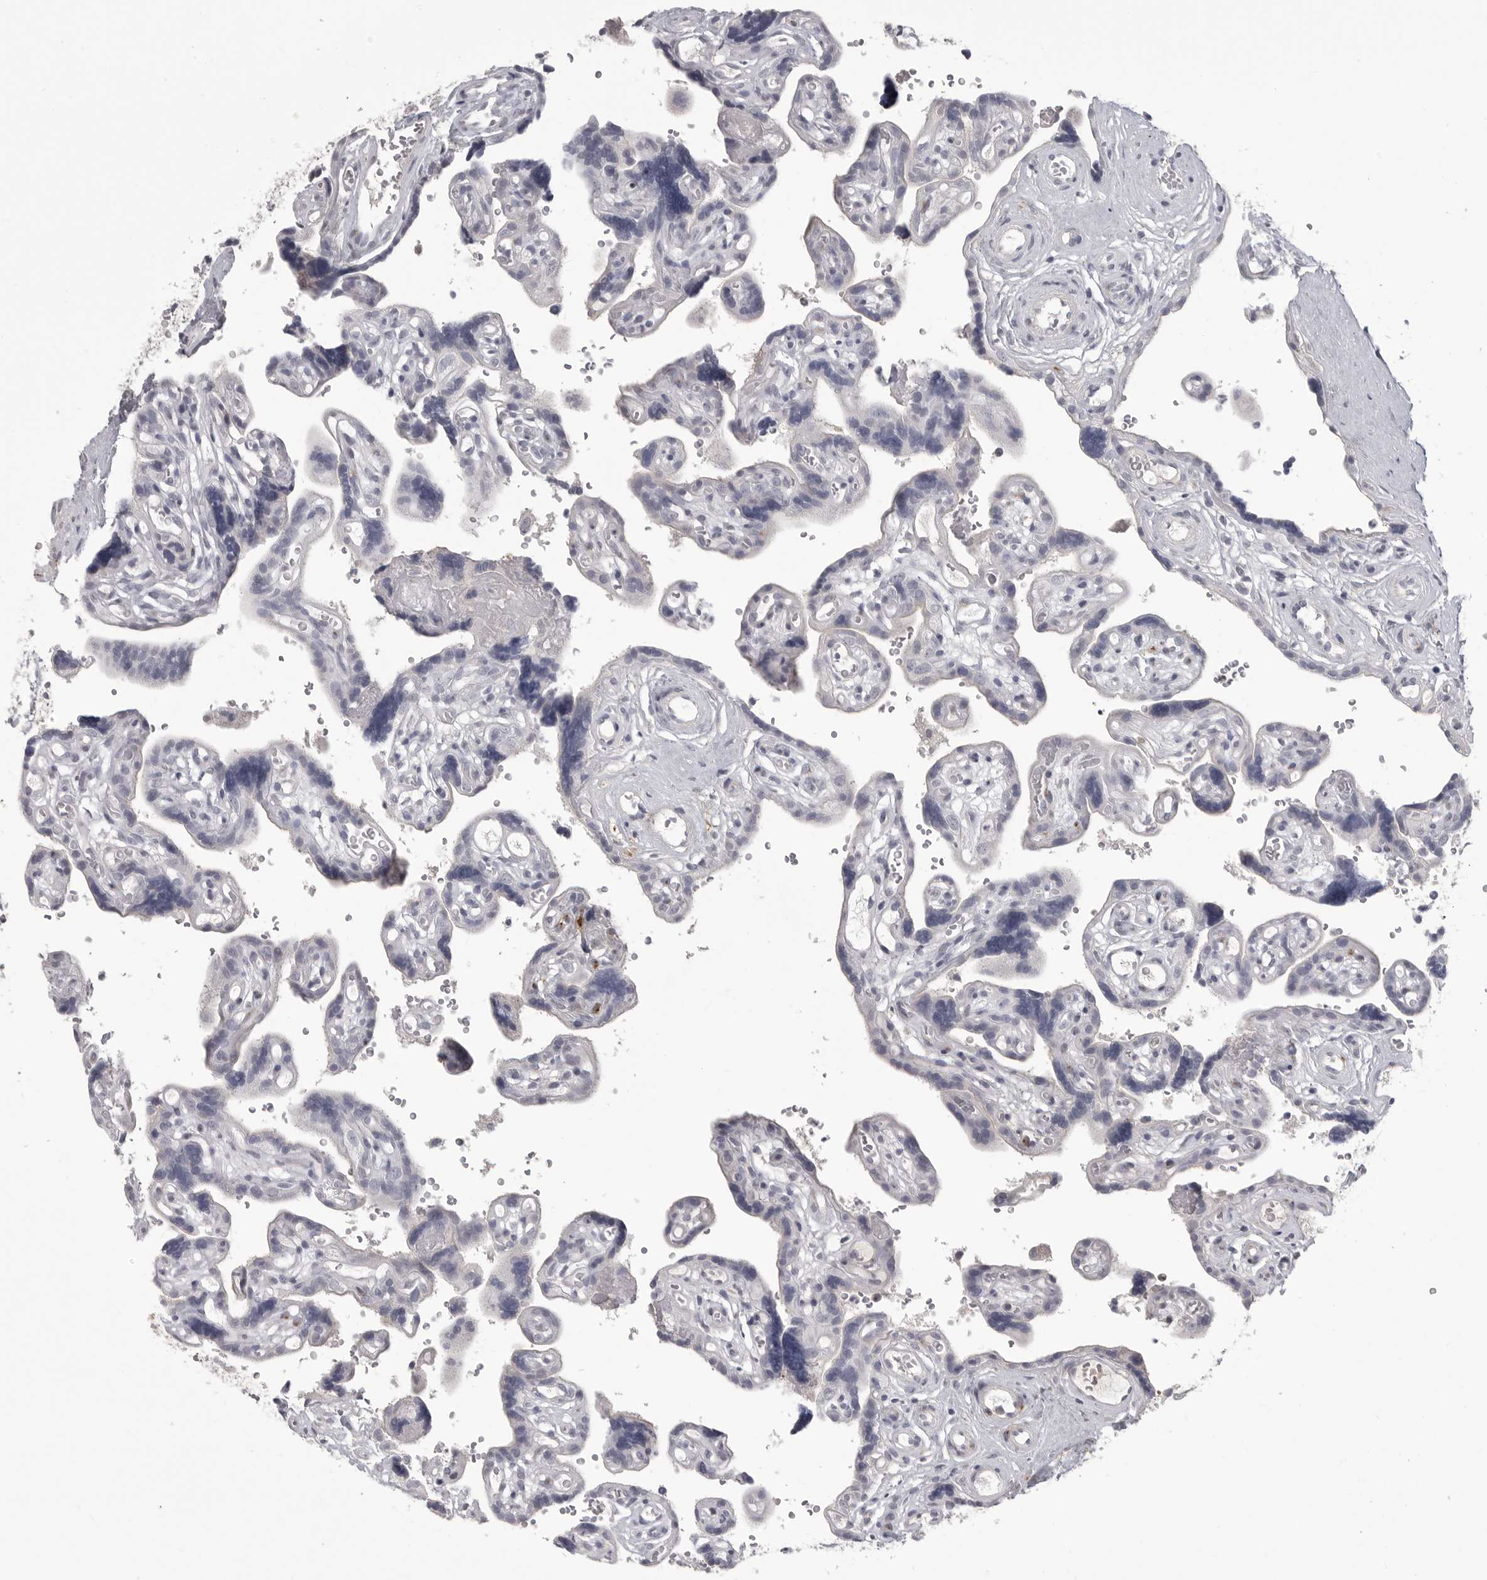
{"staining": {"intensity": "negative", "quantity": "none", "location": "none"}, "tissue": "placenta", "cell_type": "Decidual cells", "image_type": "normal", "snomed": [{"axis": "morphology", "description": "Normal tissue, NOS"}, {"axis": "topography", "description": "Placenta"}], "caption": "Image shows no protein positivity in decidual cells of normal placenta.", "gene": "TIMP1", "patient": {"sex": "female", "age": 30}}